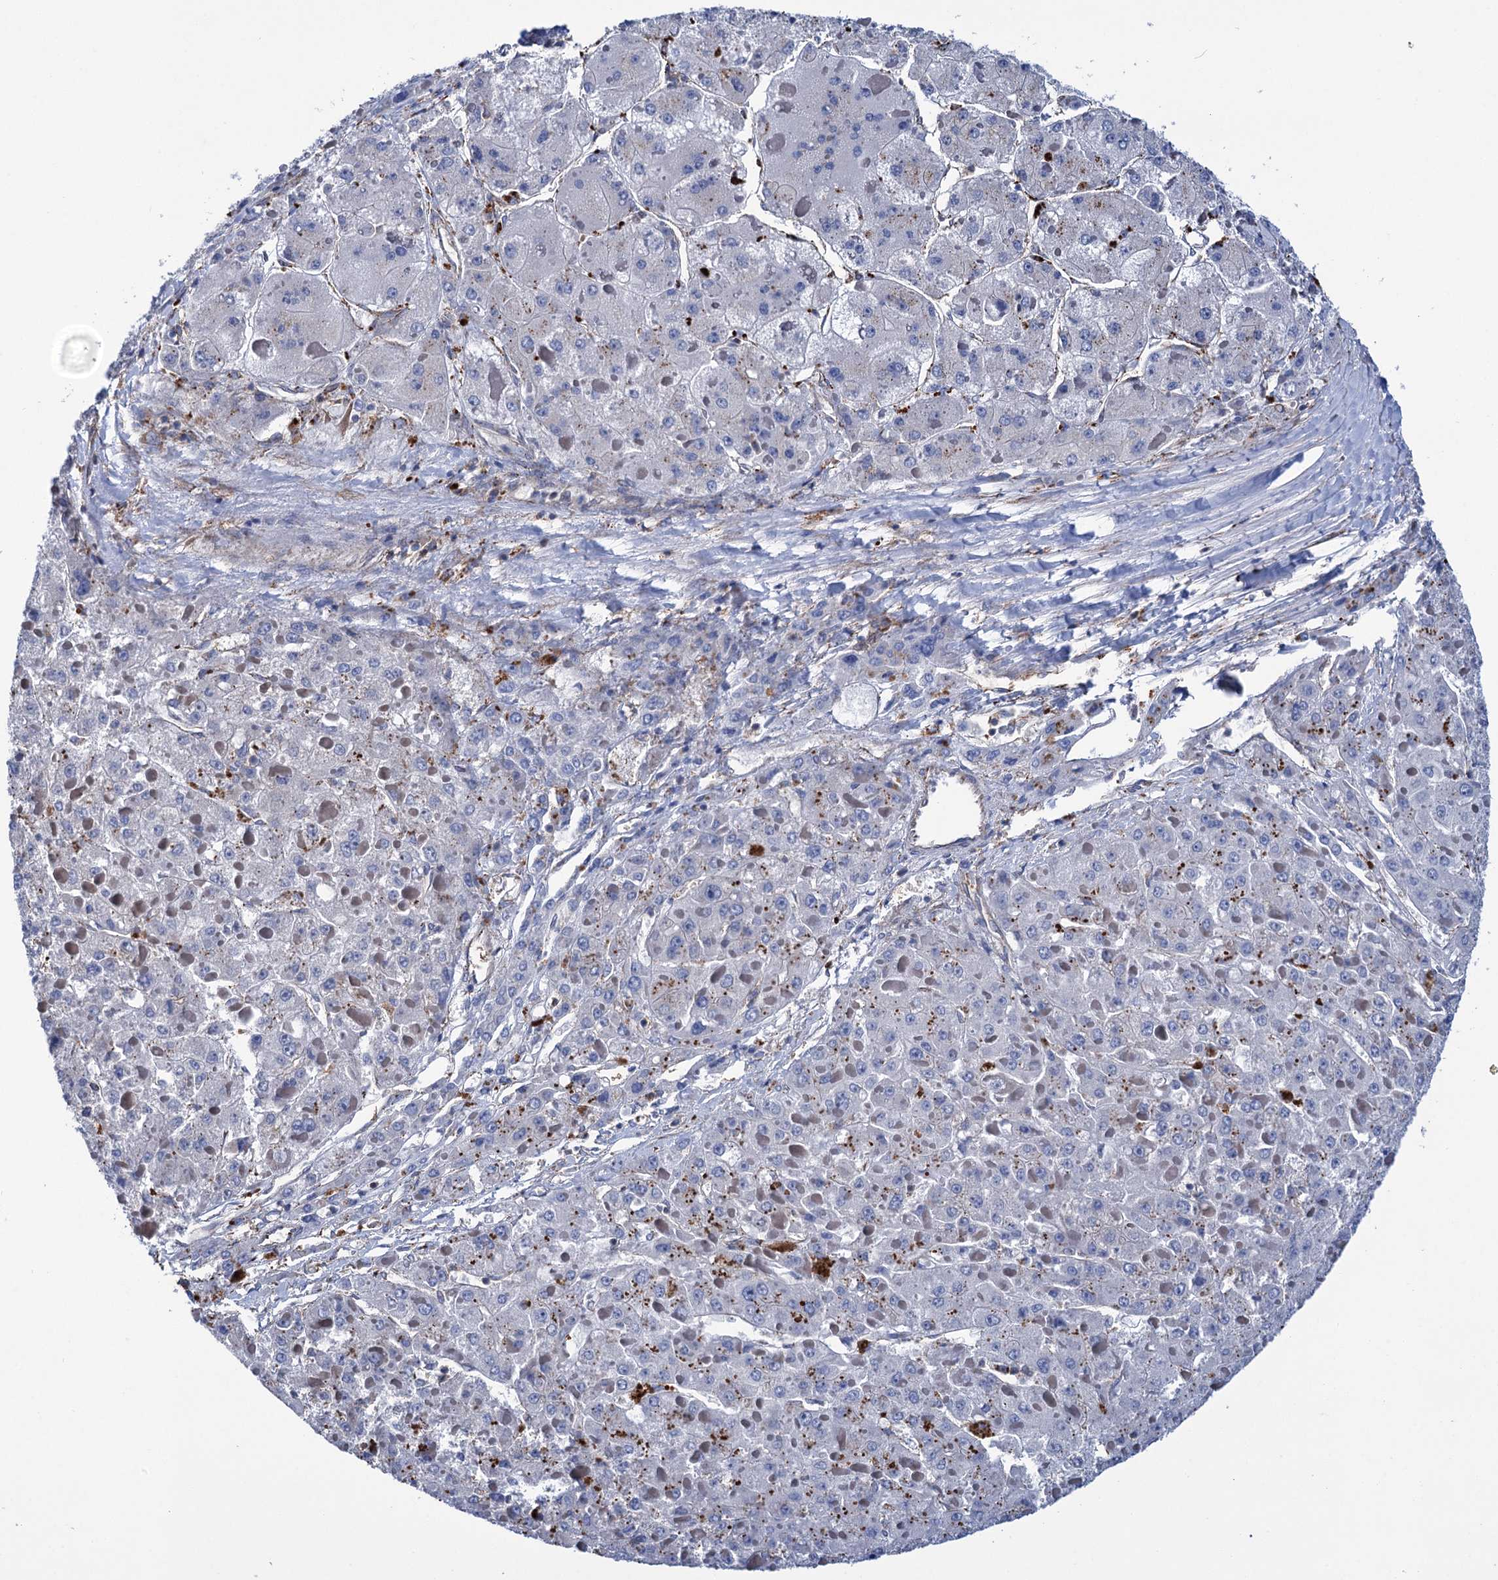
{"staining": {"intensity": "negative", "quantity": "none", "location": "none"}, "tissue": "liver cancer", "cell_type": "Tumor cells", "image_type": "cancer", "snomed": [{"axis": "morphology", "description": "Carcinoma, Hepatocellular, NOS"}, {"axis": "topography", "description": "Liver"}], "caption": "Human liver hepatocellular carcinoma stained for a protein using IHC shows no expression in tumor cells.", "gene": "SCPEP1", "patient": {"sex": "female", "age": 73}}